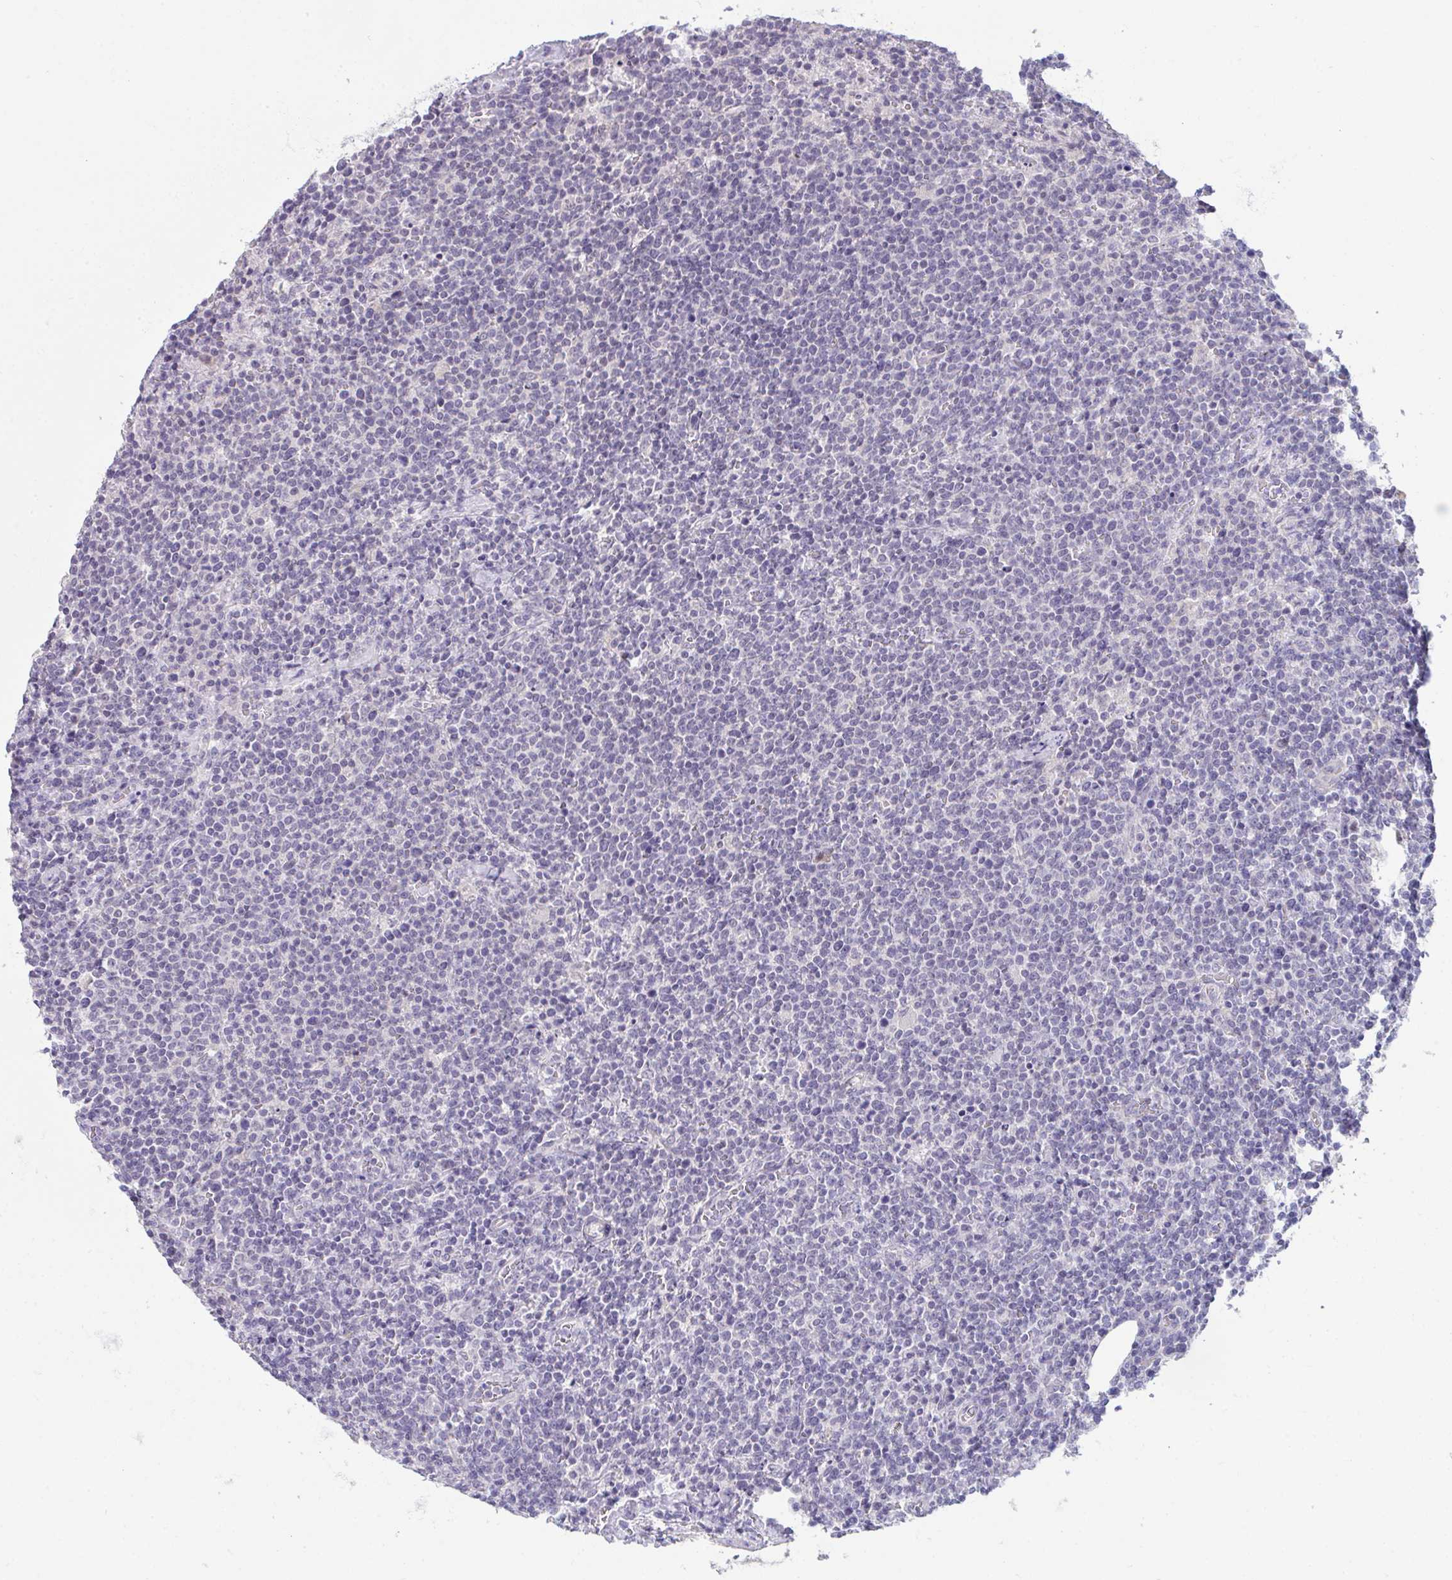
{"staining": {"intensity": "negative", "quantity": "none", "location": "none"}, "tissue": "lymphoma", "cell_type": "Tumor cells", "image_type": "cancer", "snomed": [{"axis": "morphology", "description": "Malignant lymphoma, non-Hodgkin's type, High grade"}, {"axis": "topography", "description": "Lymph node"}], "caption": "Immunohistochemistry (IHC) photomicrograph of human malignant lymphoma, non-Hodgkin's type (high-grade) stained for a protein (brown), which displays no staining in tumor cells.", "gene": "ATP6V0D2", "patient": {"sex": "male", "age": 61}}